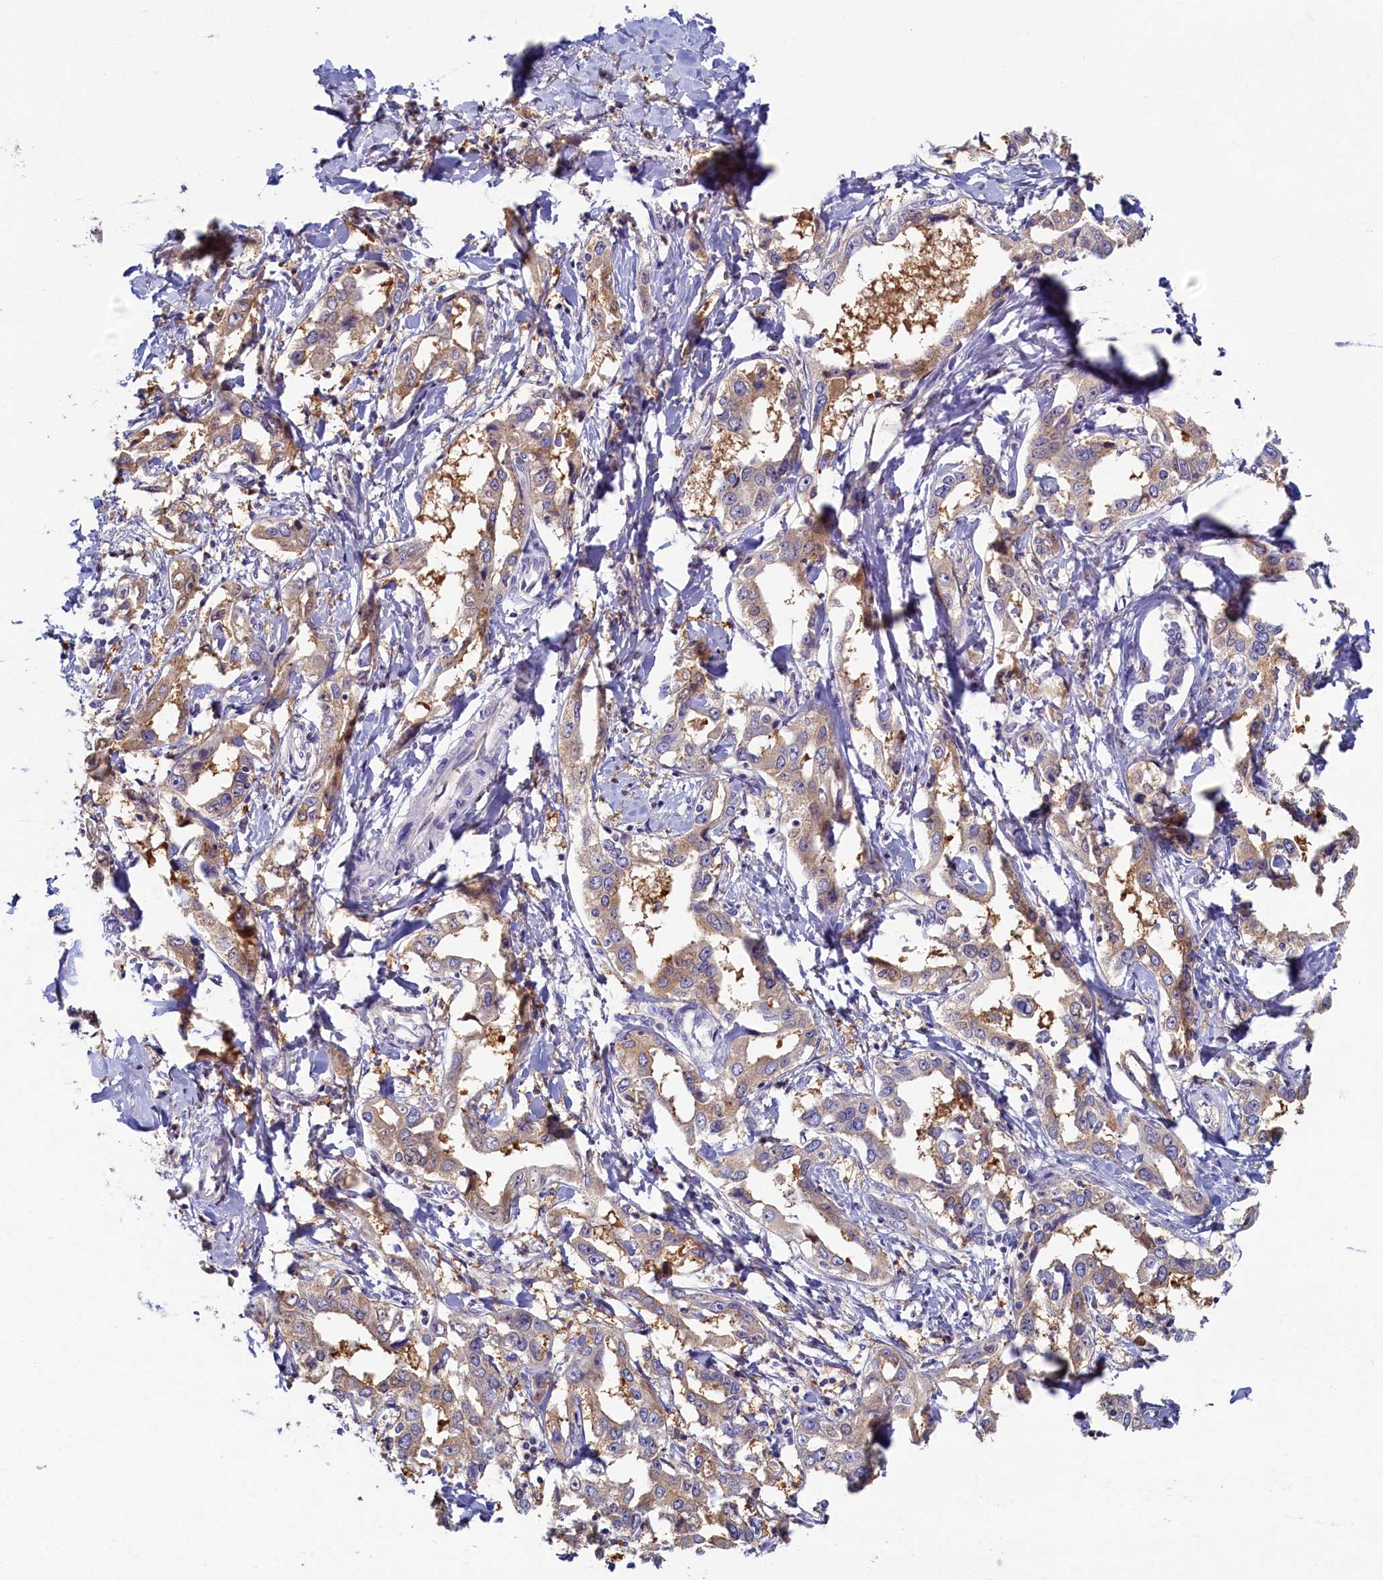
{"staining": {"intensity": "weak", "quantity": ">75%", "location": "cytoplasmic/membranous"}, "tissue": "liver cancer", "cell_type": "Tumor cells", "image_type": "cancer", "snomed": [{"axis": "morphology", "description": "Cholangiocarcinoma"}, {"axis": "topography", "description": "Liver"}], "caption": "Brown immunohistochemical staining in human liver cancer (cholangiocarcinoma) displays weak cytoplasmic/membranous staining in approximately >75% of tumor cells. (DAB (3,3'-diaminobenzidine) IHC, brown staining for protein, blue staining for nuclei).", "gene": "TIMM8B", "patient": {"sex": "male", "age": 59}}